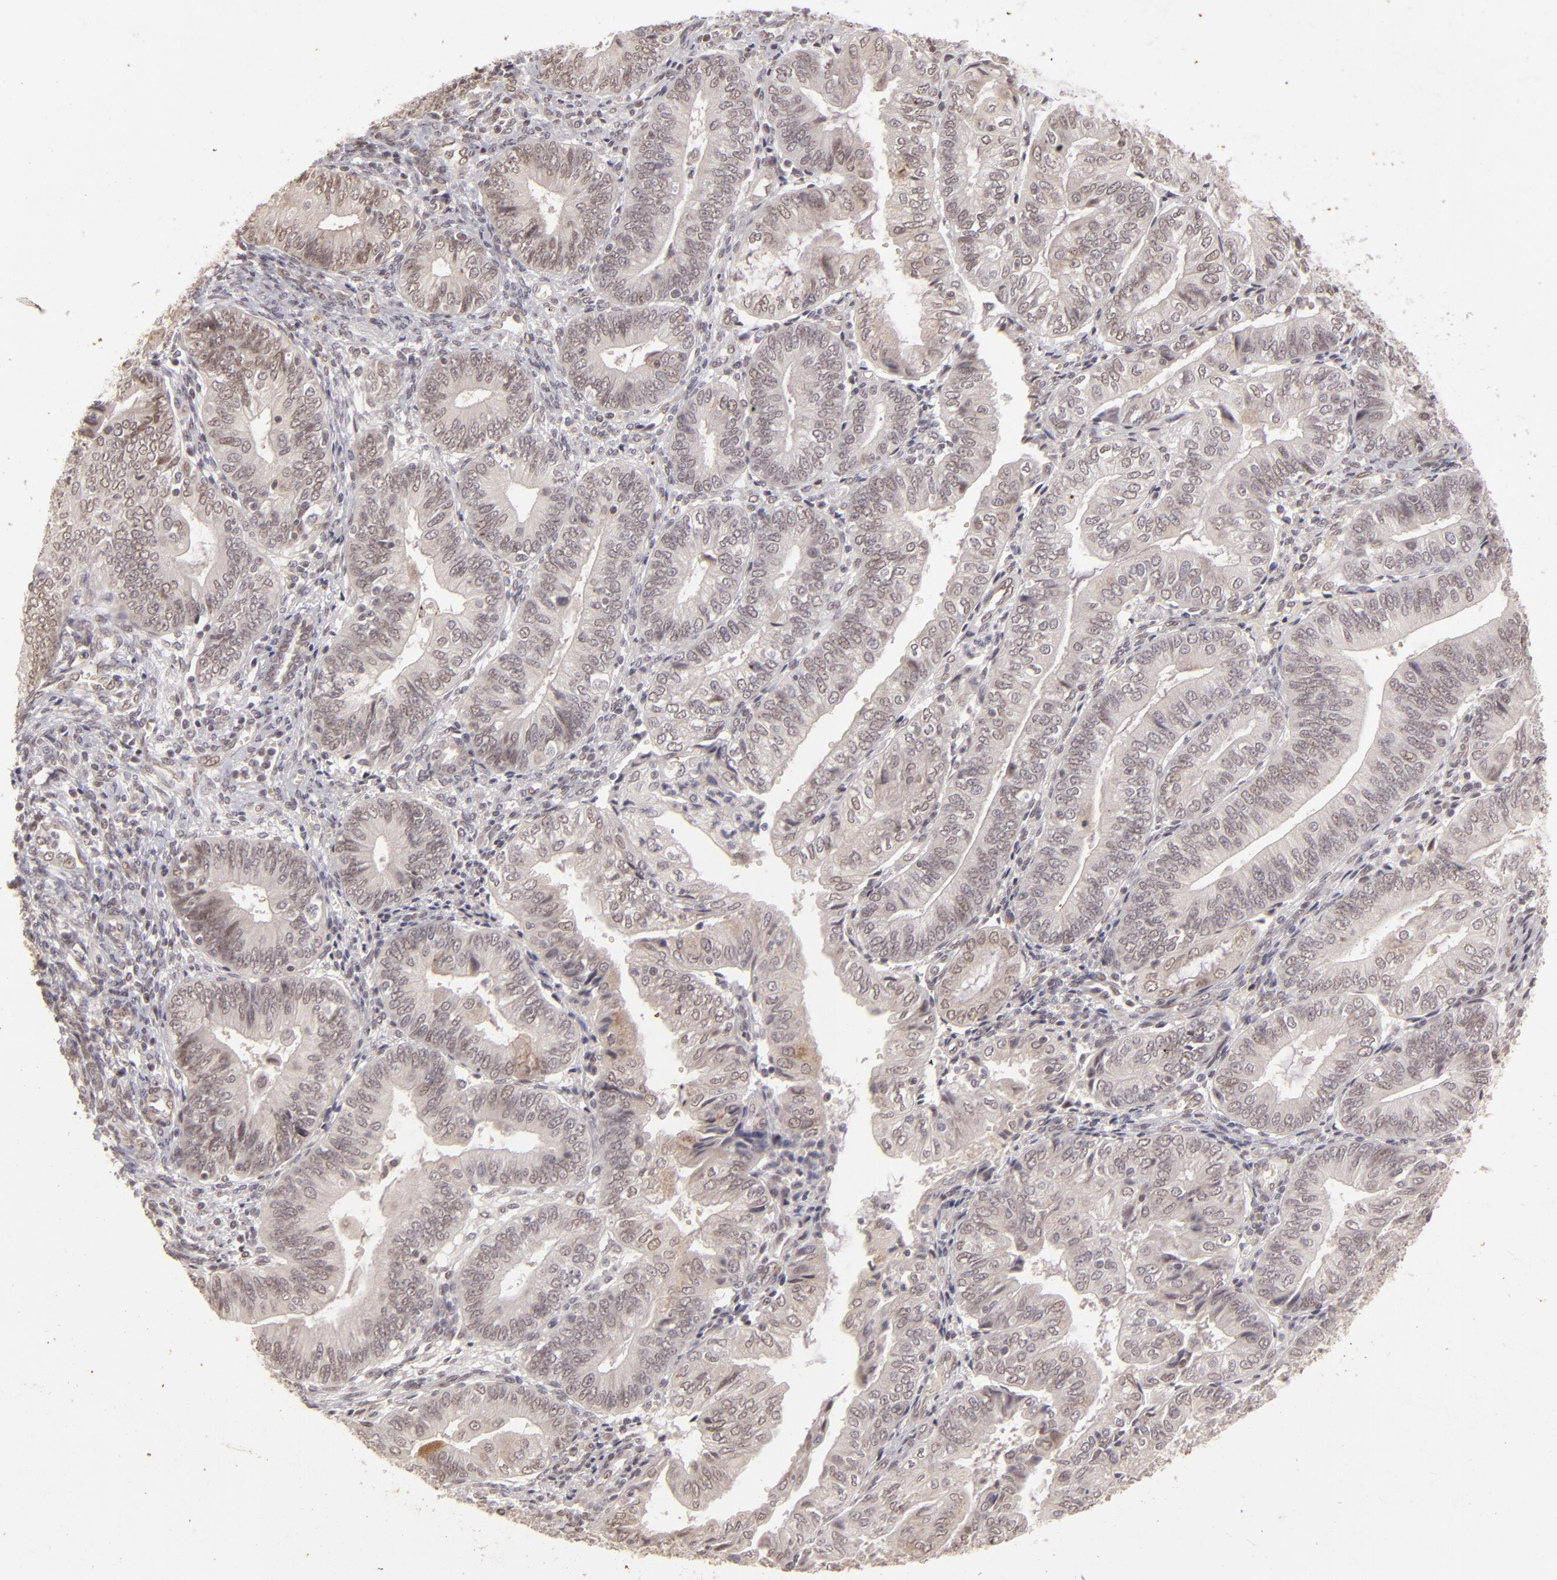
{"staining": {"intensity": "negative", "quantity": "none", "location": "none"}, "tissue": "endometrial cancer", "cell_type": "Tumor cells", "image_type": "cancer", "snomed": [{"axis": "morphology", "description": "Adenocarcinoma, NOS"}, {"axis": "topography", "description": "Endometrium"}], "caption": "This photomicrograph is of adenocarcinoma (endometrial) stained with immunohistochemistry (IHC) to label a protein in brown with the nuclei are counter-stained blue. There is no staining in tumor cells.", "gene": "DFFA", "patient": {"sex": "female", "age": 55}}